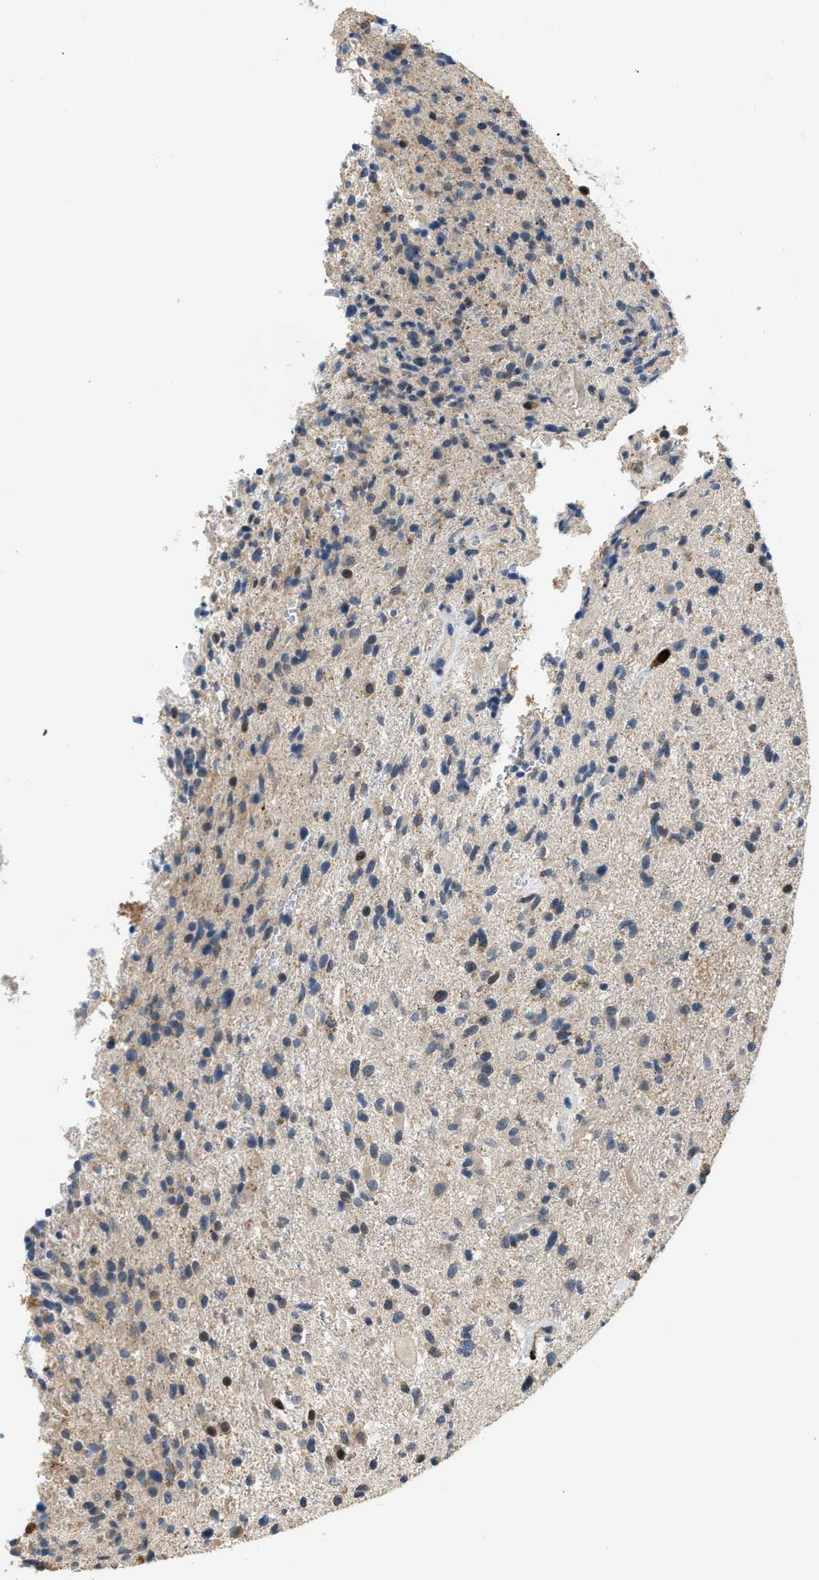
{"staining": {"intensity": "weak", "quantity": "<25%", "location": "cytoplasmic/membranous"}, "tissue": "glioma", "cell_type": "Tumor cells", "image_type": "cancer", "snomed": [{"axis": "morphology", "description": "Glioma, malignant, High grade"}, {"axis": "topography", "description": "Brain"}], "caption": "Immunohistochemical staining of human glioma reveals no significant staining in tumor cells.", "gene": "TOMM34", "patient": {"sex": "male", "age": 72}}